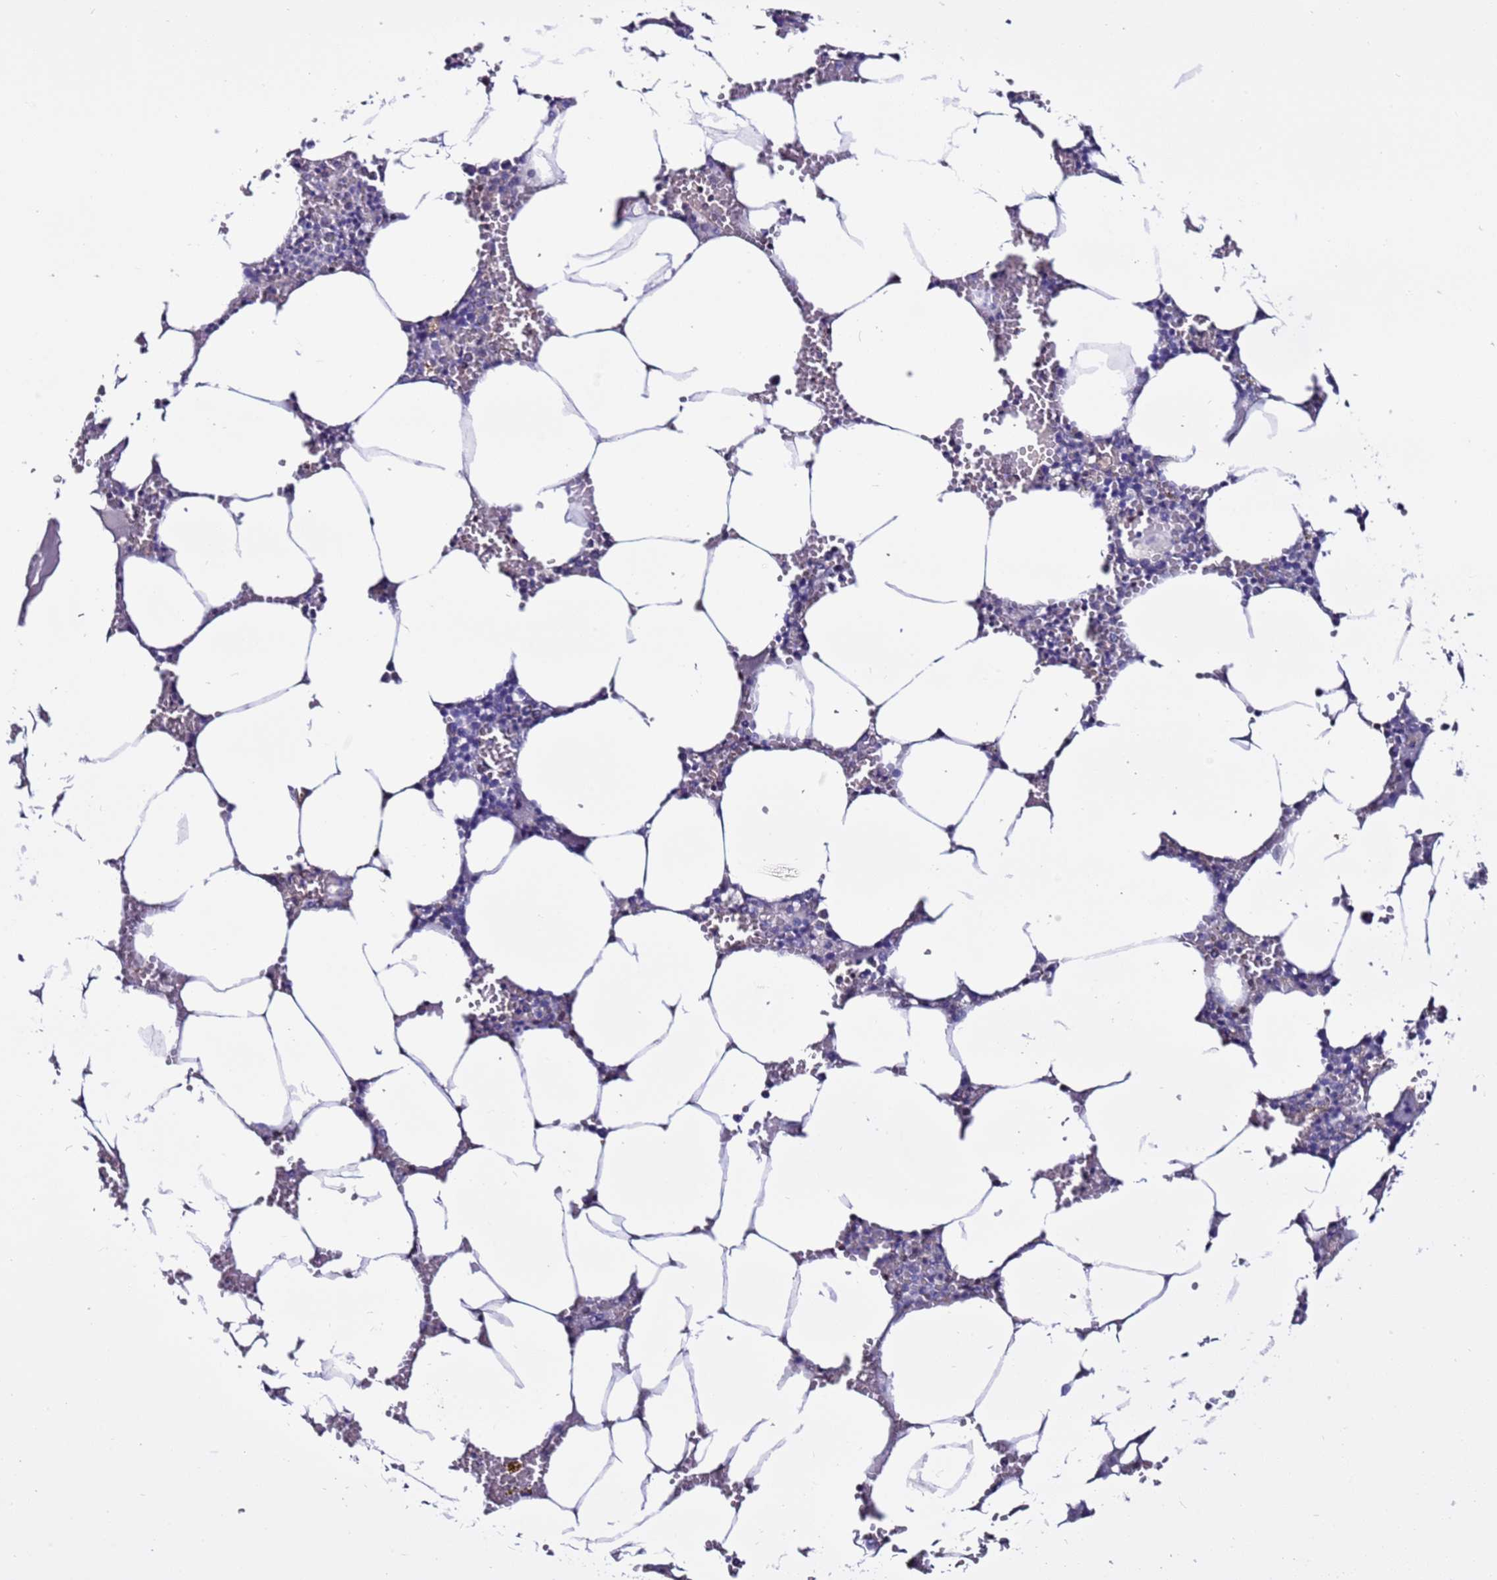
{"staining": {"intensity": "negative", "quantity": "none", "location": "none"}, "tissue": "bone marrow", "cell_type": "Hematopoietic cells", "image_type": "normal", "snomed": [{"axis": "morphology", "description": "Normal tissue, NOS"}, {"axis": "topography", "description": "Bone marrow"}], "caption": "The immunohistochemistry (IHC) photomicrograph has no significant positivity in hematopoietic cells of bone marrow. (DAB (3,3'-diaminobenzidine) immunohistochemistry (IHC) with hematoxylin counter stain).", "gene": "TENM3", "patient": {"sex": "male", "age": 70}}